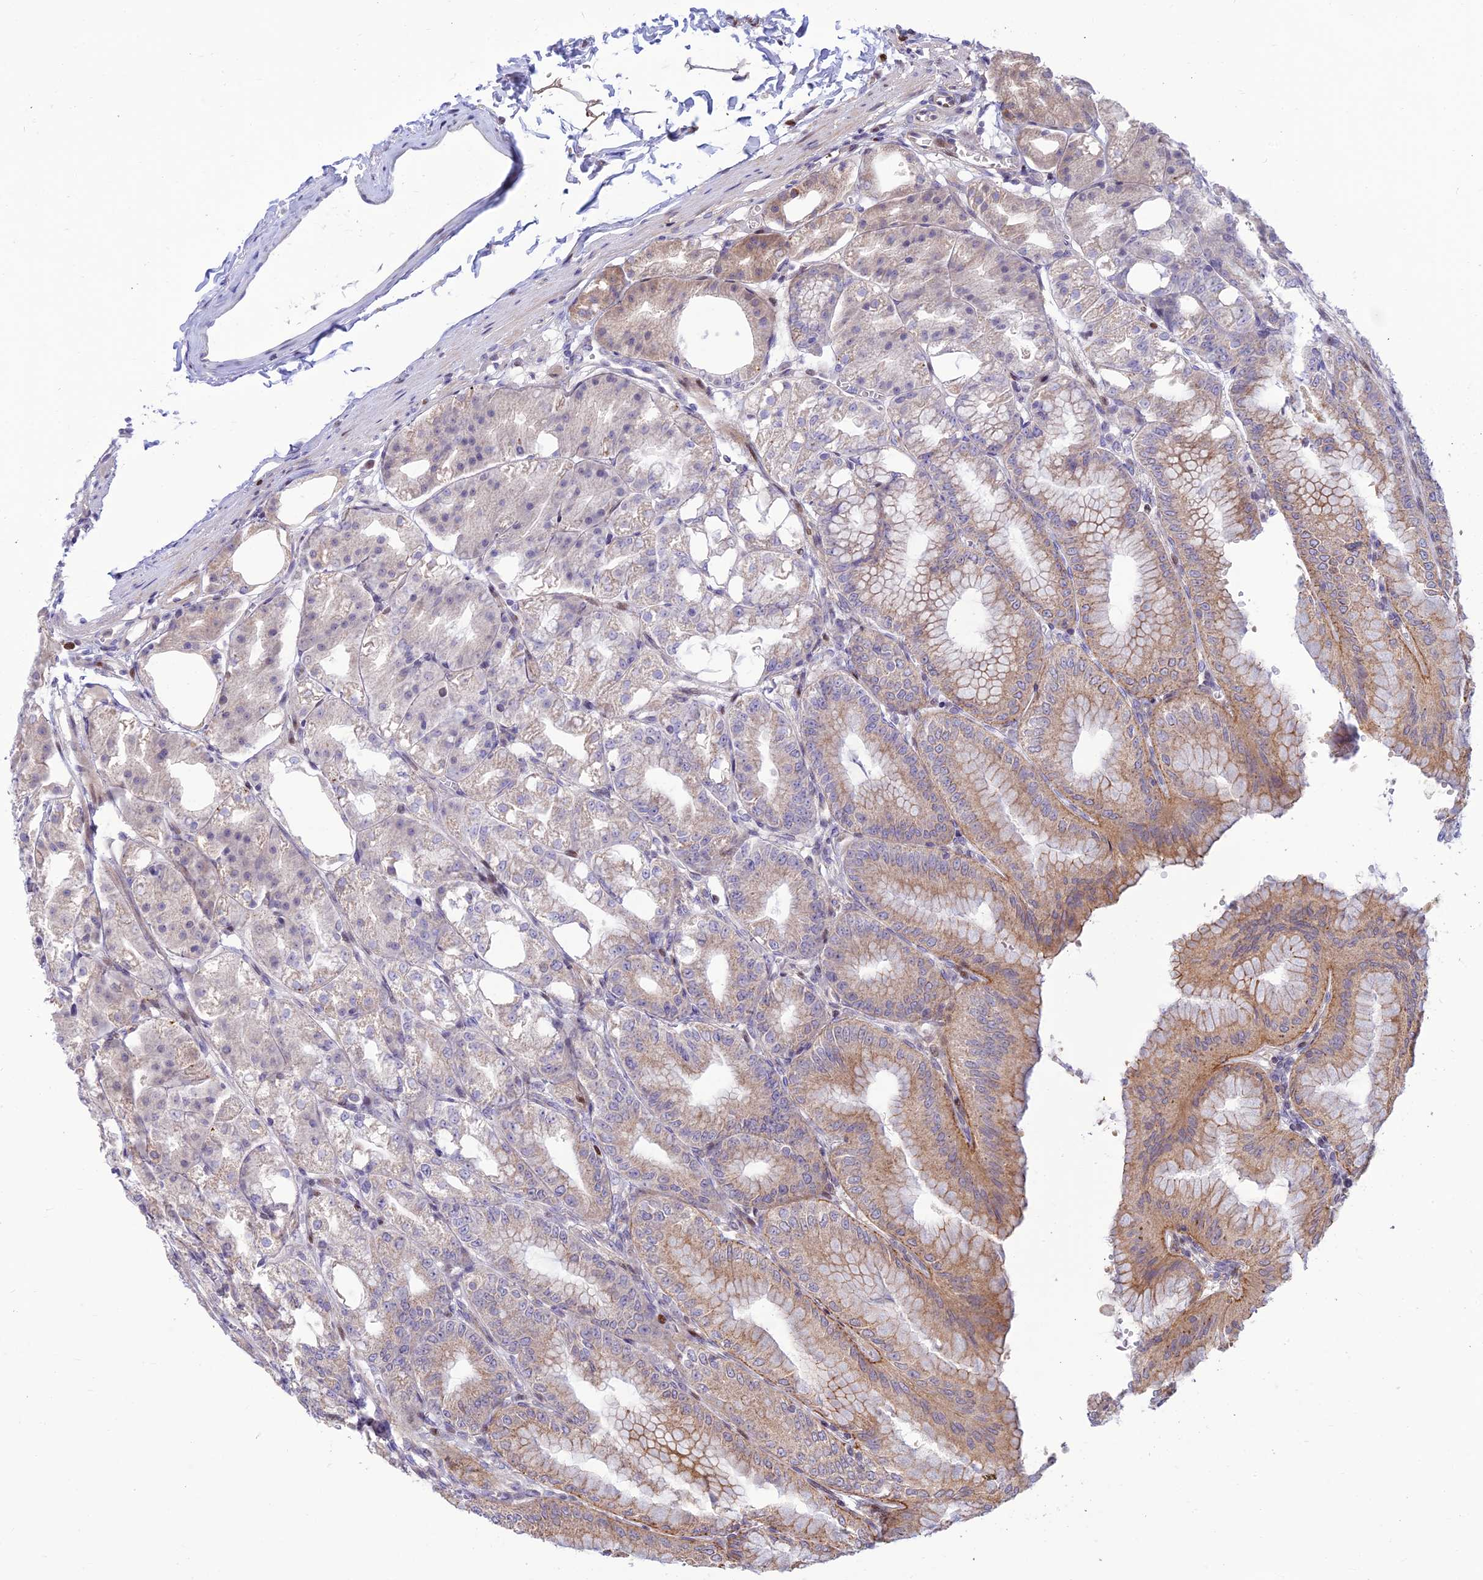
{"staining": {"intensity": "moderate", "quantity": "25%-75%", "location": "cytoplasmic/membranous"}, "tissue": "stomach", "cell_type": "Glandular cells", "image_type": "normal", "snomed": [{"axis": "morphology", "description": "Normal tissue, NOS"}, {"axis": "topography", "description": "Stomach, lower"}], "caption": "Immunohistochemical staining of benign stomach exhibits 25%-75% levels of moderate cytoplasmic/membranous protein positivity in approximately 25%-75% of glandular cells. (Stains: DAB (3,3'-diaminobenzidine) in brown, nuclei in blue, Microscopy: brightfield microscopy at high magnification).", "gene": "FAM186B", "patient": {"sex": "male", "age": 71}}